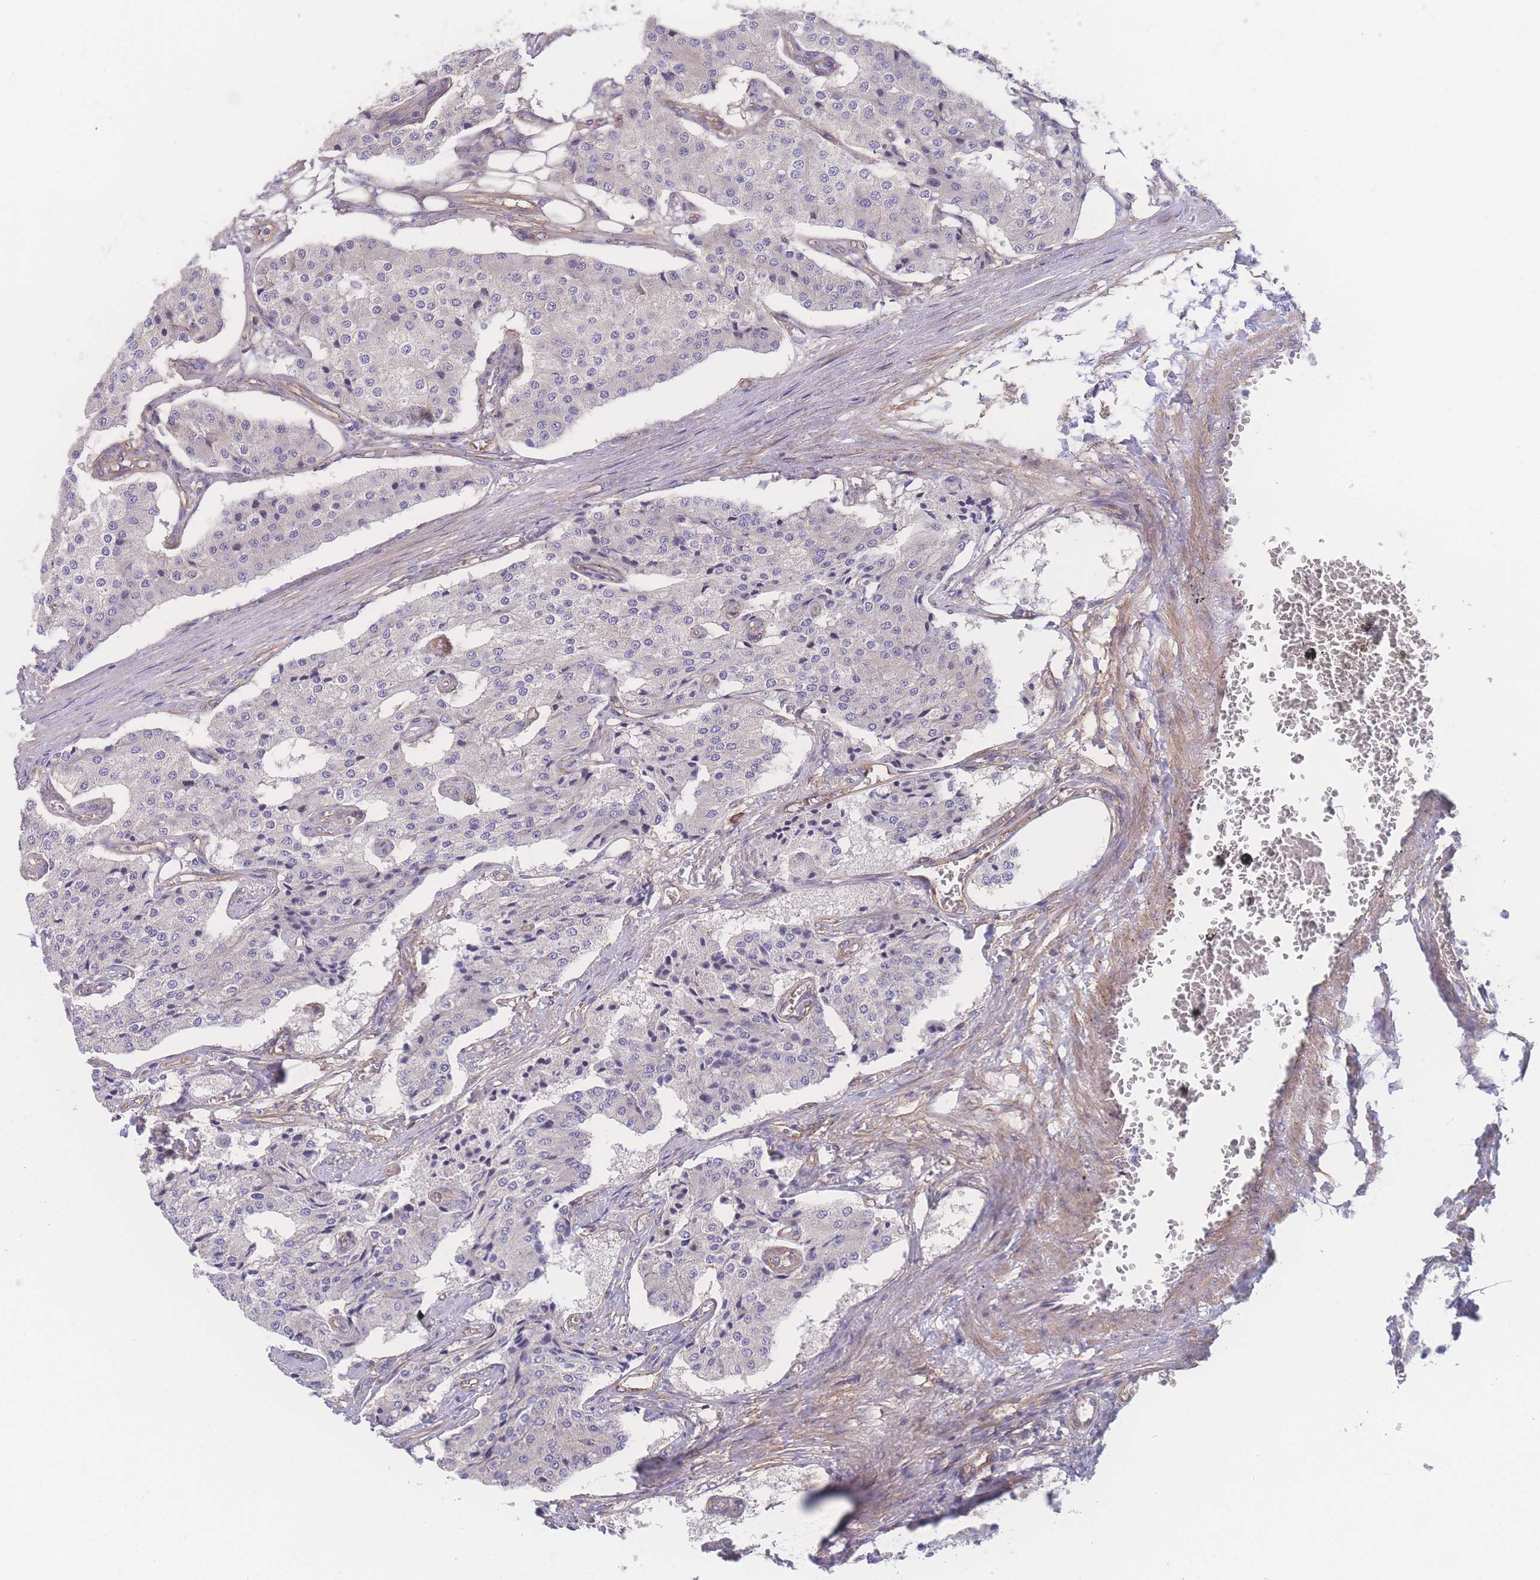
{"staining": {"intensity": "negative", "quantity": "none", "location": "none"}, "tissue": "carcinoid", "cell_type": "Tumor cells", "image_type": "cancer", "snomed": [{"axis": "morphology", "description": "Carcinoid, malignant, NOS"}, {"axis": "topography", "description": "Colon"}], "caption": "This is an IHC image of malignant carcinoid. There is no staining in tumor cells.", "gene": "CFAP97", "patient": {"sex": "female", "age": 52}}